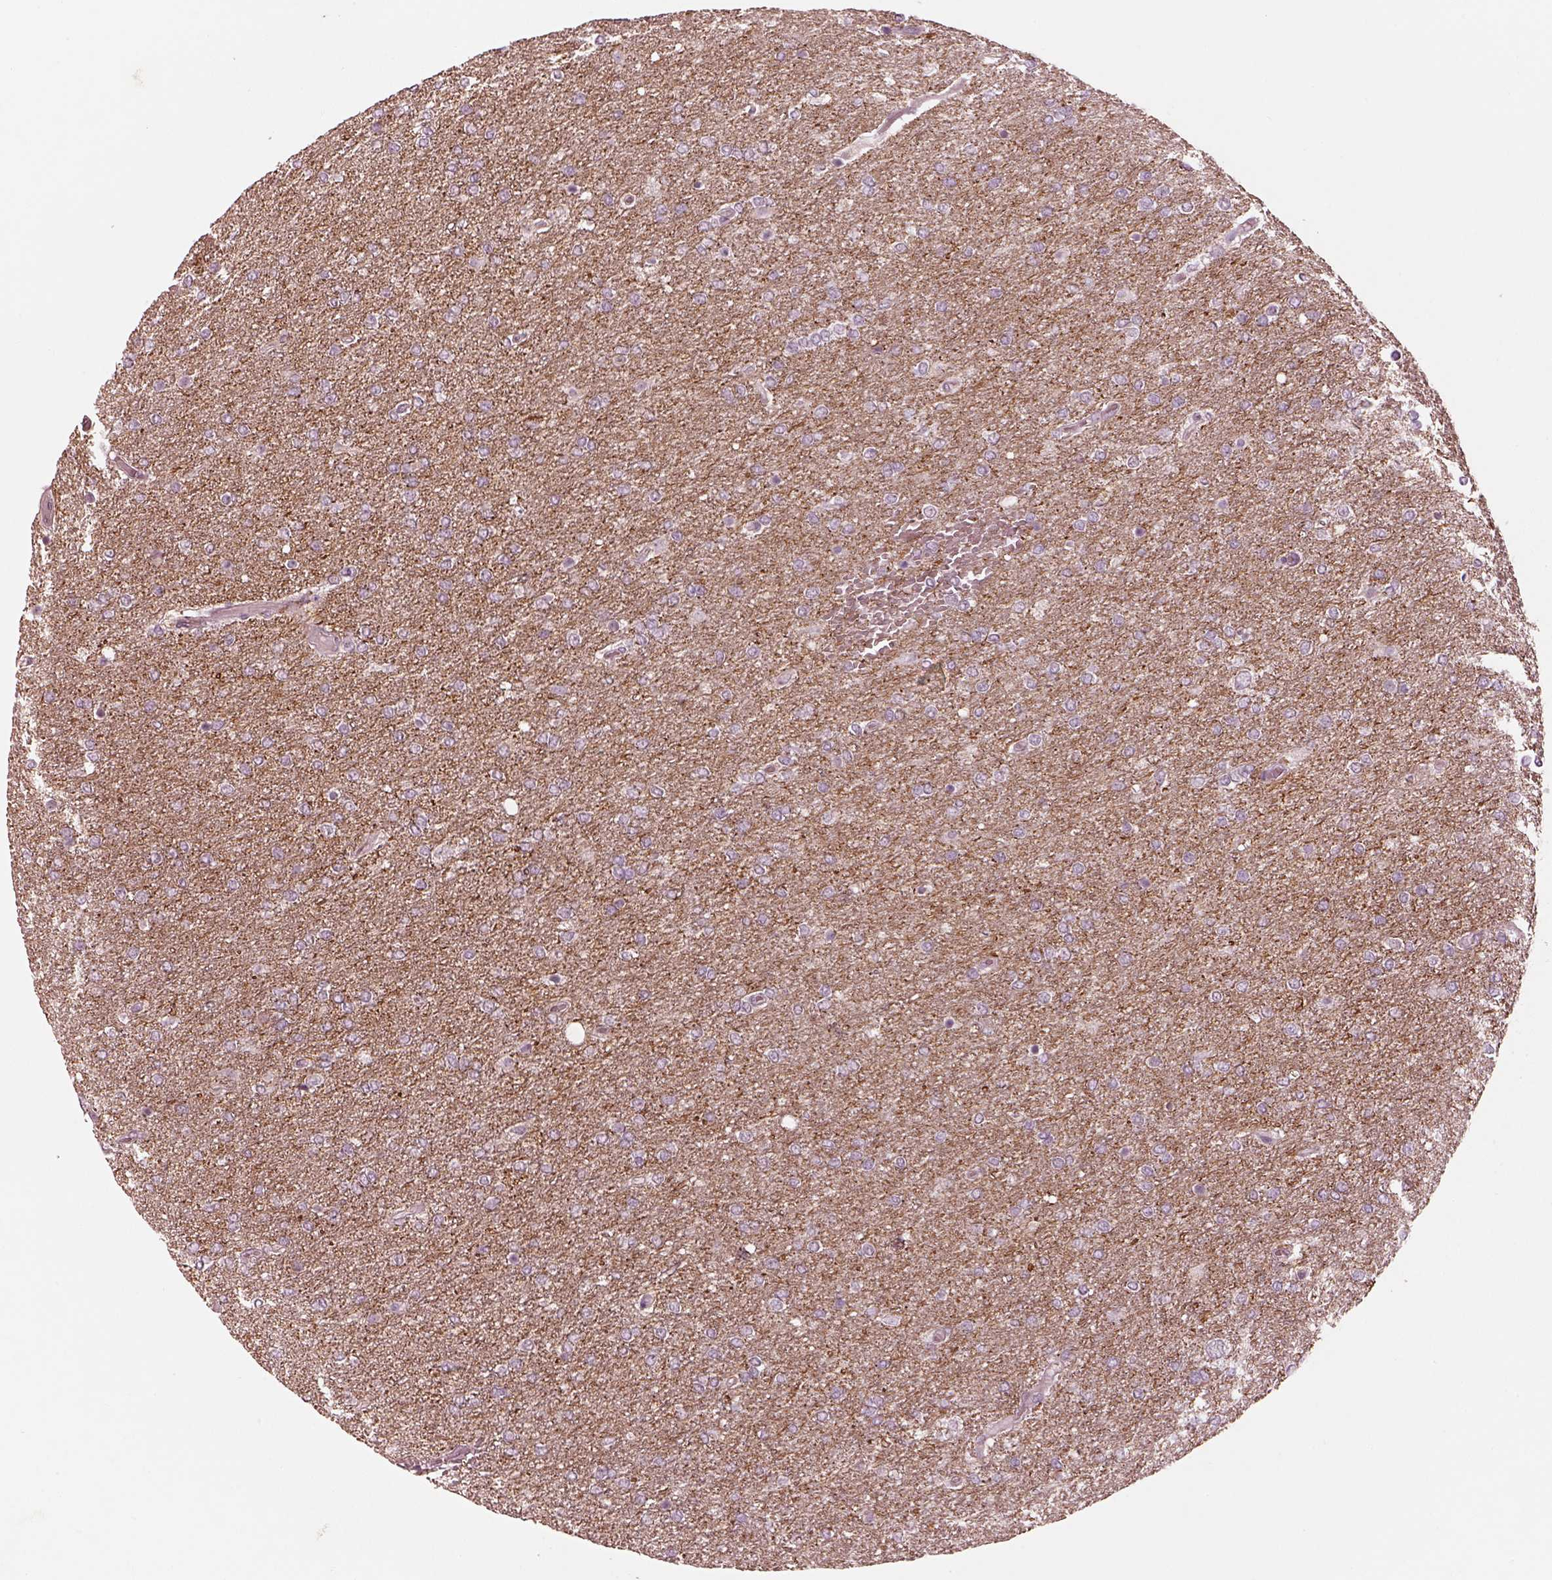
{"staining": {"intensity": "negative", "quantity": "none", "location": "none"}, "tissue": "glioma", "cell_type": "Tumor cells", "image_type": "cancer", "snomed": [{"axis": "morphology", "description": "Glioma, malignant, High grade"}, {"axis": "topography", "description": "Brain"}], "caption": "Tumor cells are negative for brown protein staining in malignant high-grade glioma.", "gene": "KCNA2", "patient": {"sex": "female", "age": 61}}